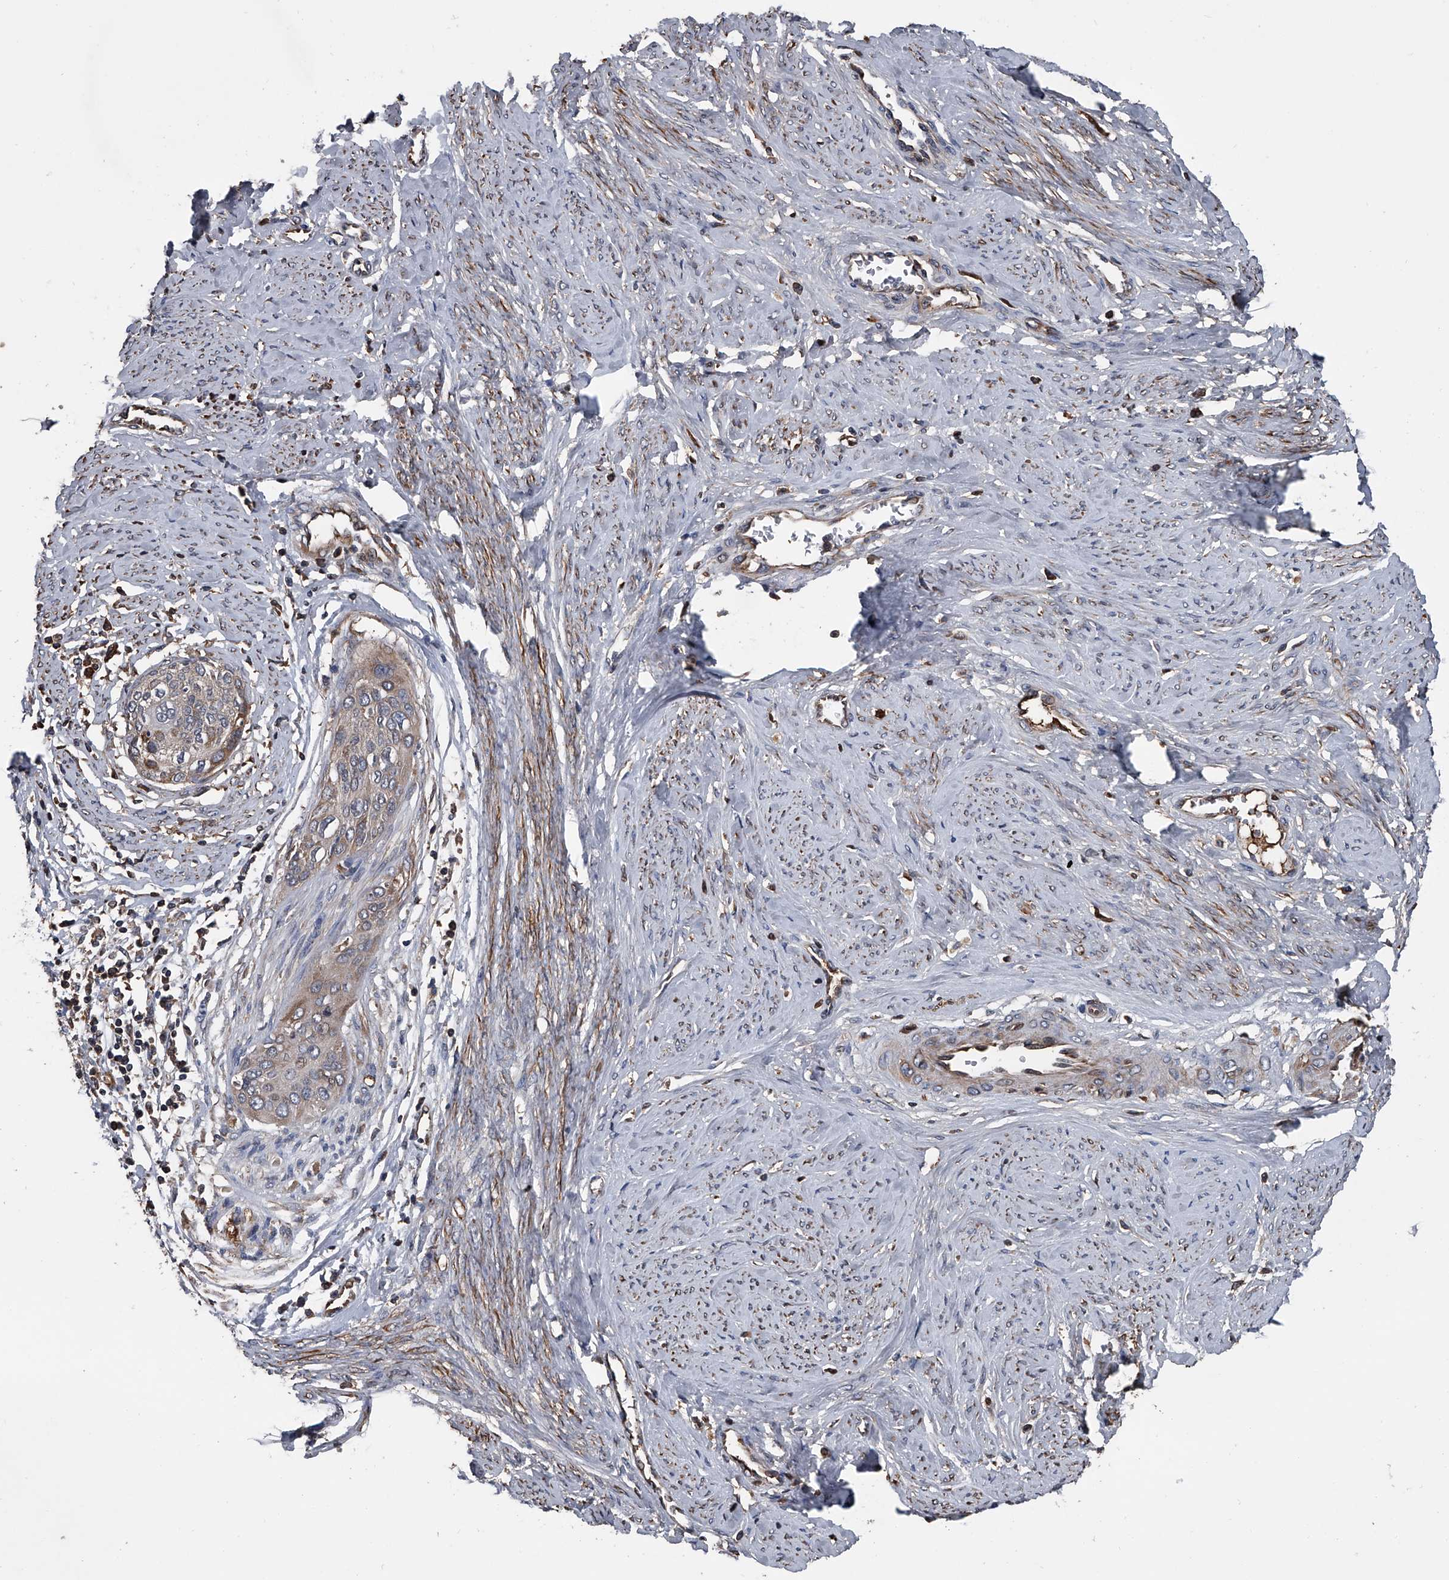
{"staining": {"intensity": "moderate", "quantity": "<25%", "location": "cytoplasmic/membranous"}, "tissue": "cervical cancer", "cell_type": "Tumor cells", "image_type": "cancer", "snomed": [{"axis": "morphology", "description": "Squamous cell carcinoma, NOS"}, {"axis": "topography", "description": "Cervix"}], "caption": "Cervical squamous cell carcinoma stained with a brown dye displays moderate cytoplasmic/membranous positive positivity in about <25% of tumor cells.", "gene": "KIF13A", "patient": {"sex": "female", "age": 37}}